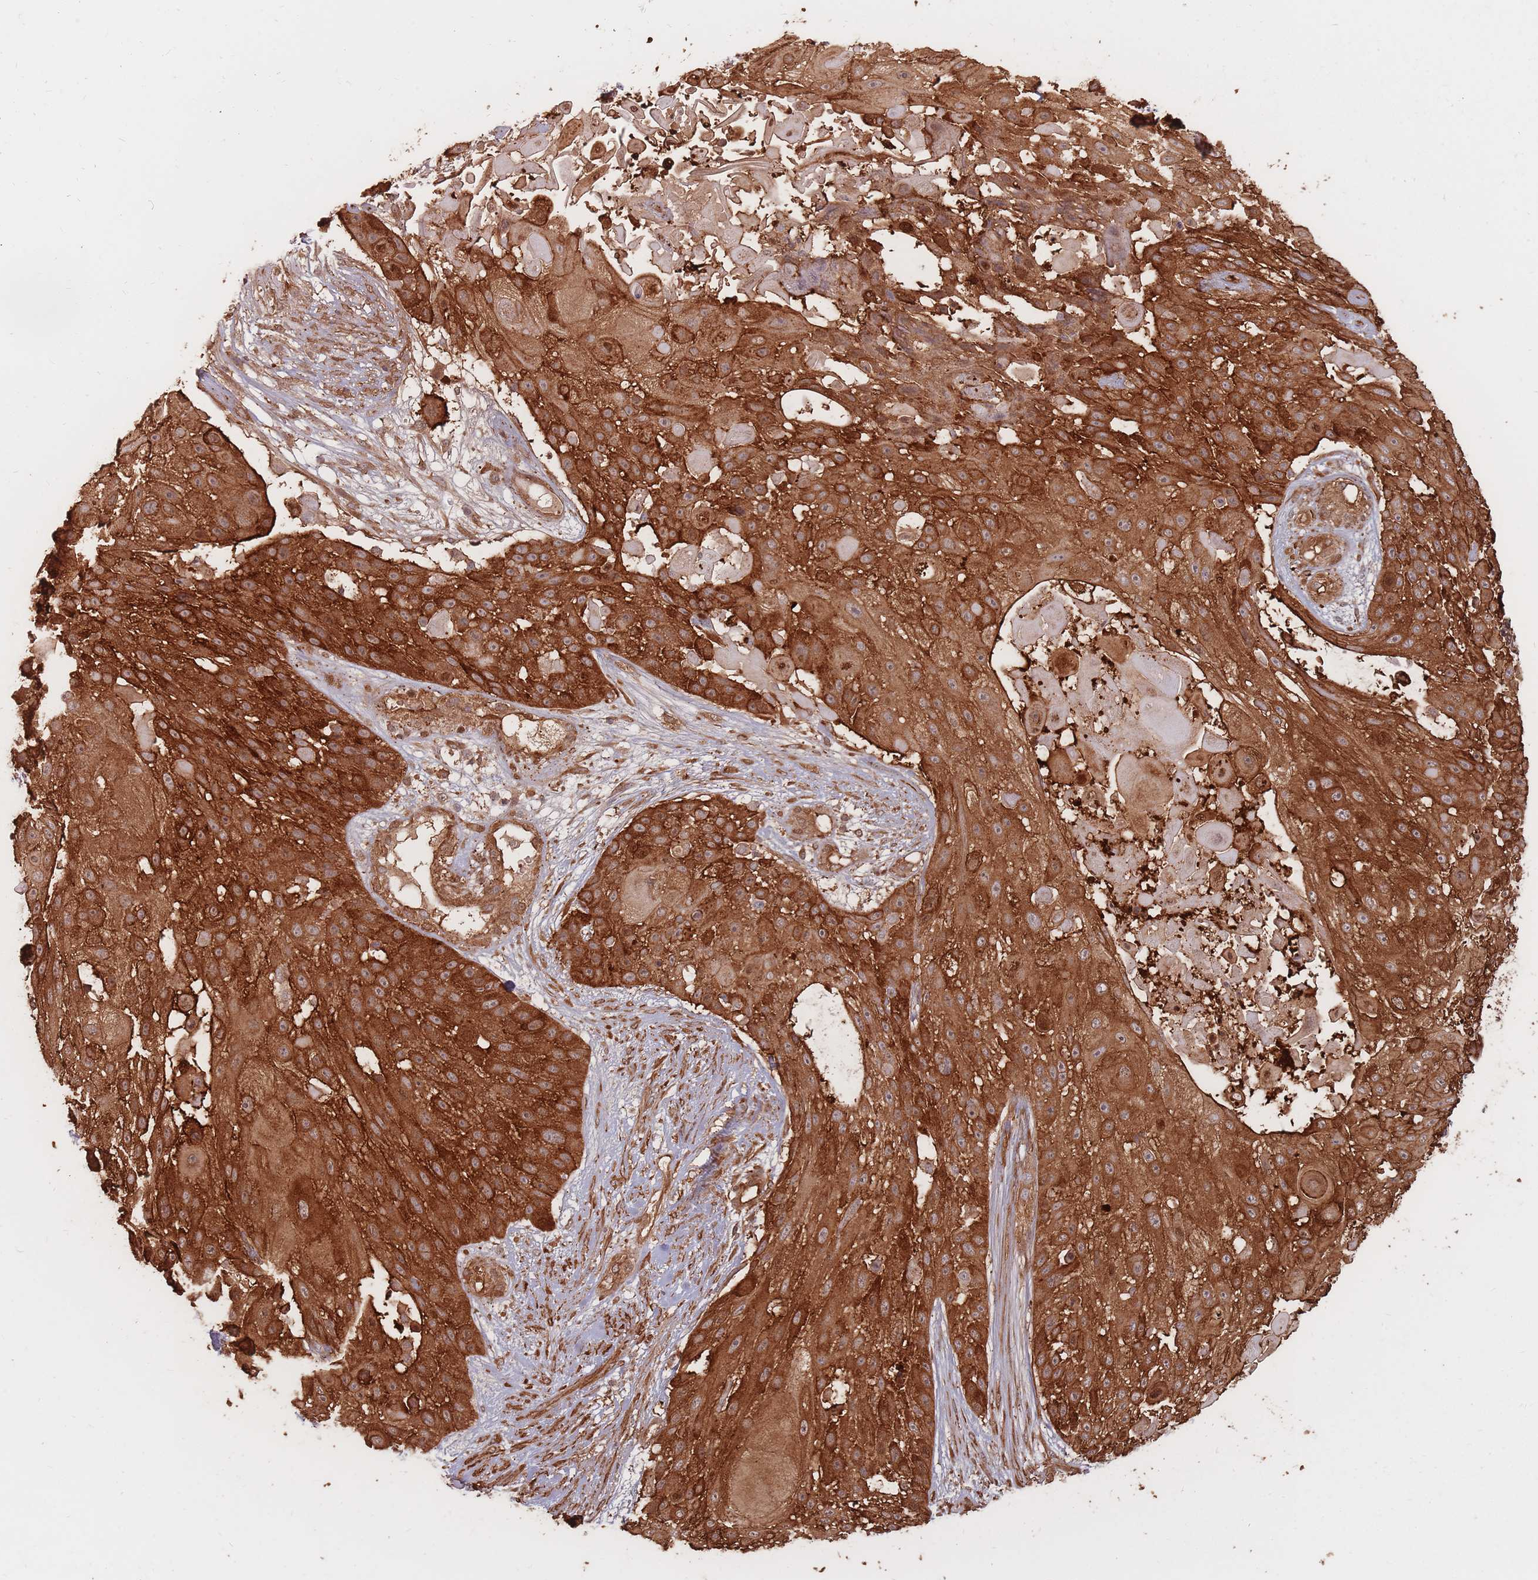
{"staining": {"intensity": "strong", "quantity": ">75%", "location": "cytoplasmic/membranous"}, "tissue": "skin cancer", "cell_type": "Tumor cells", "image_type": "cancer", "snomed": [{"axis": "morphology", "description": "Squamous cell carcinoma, NOS"}, {"axis": "topography", "description": "Skin"}], "caption": "Protein expression analysis of human skin squamous cell carcinoma reveals strong cytoplasmic/membranous expression in approximately >75% of tumor cells.", "gene": "PLS3", "patient": {"sex": "female", "age": 86}}